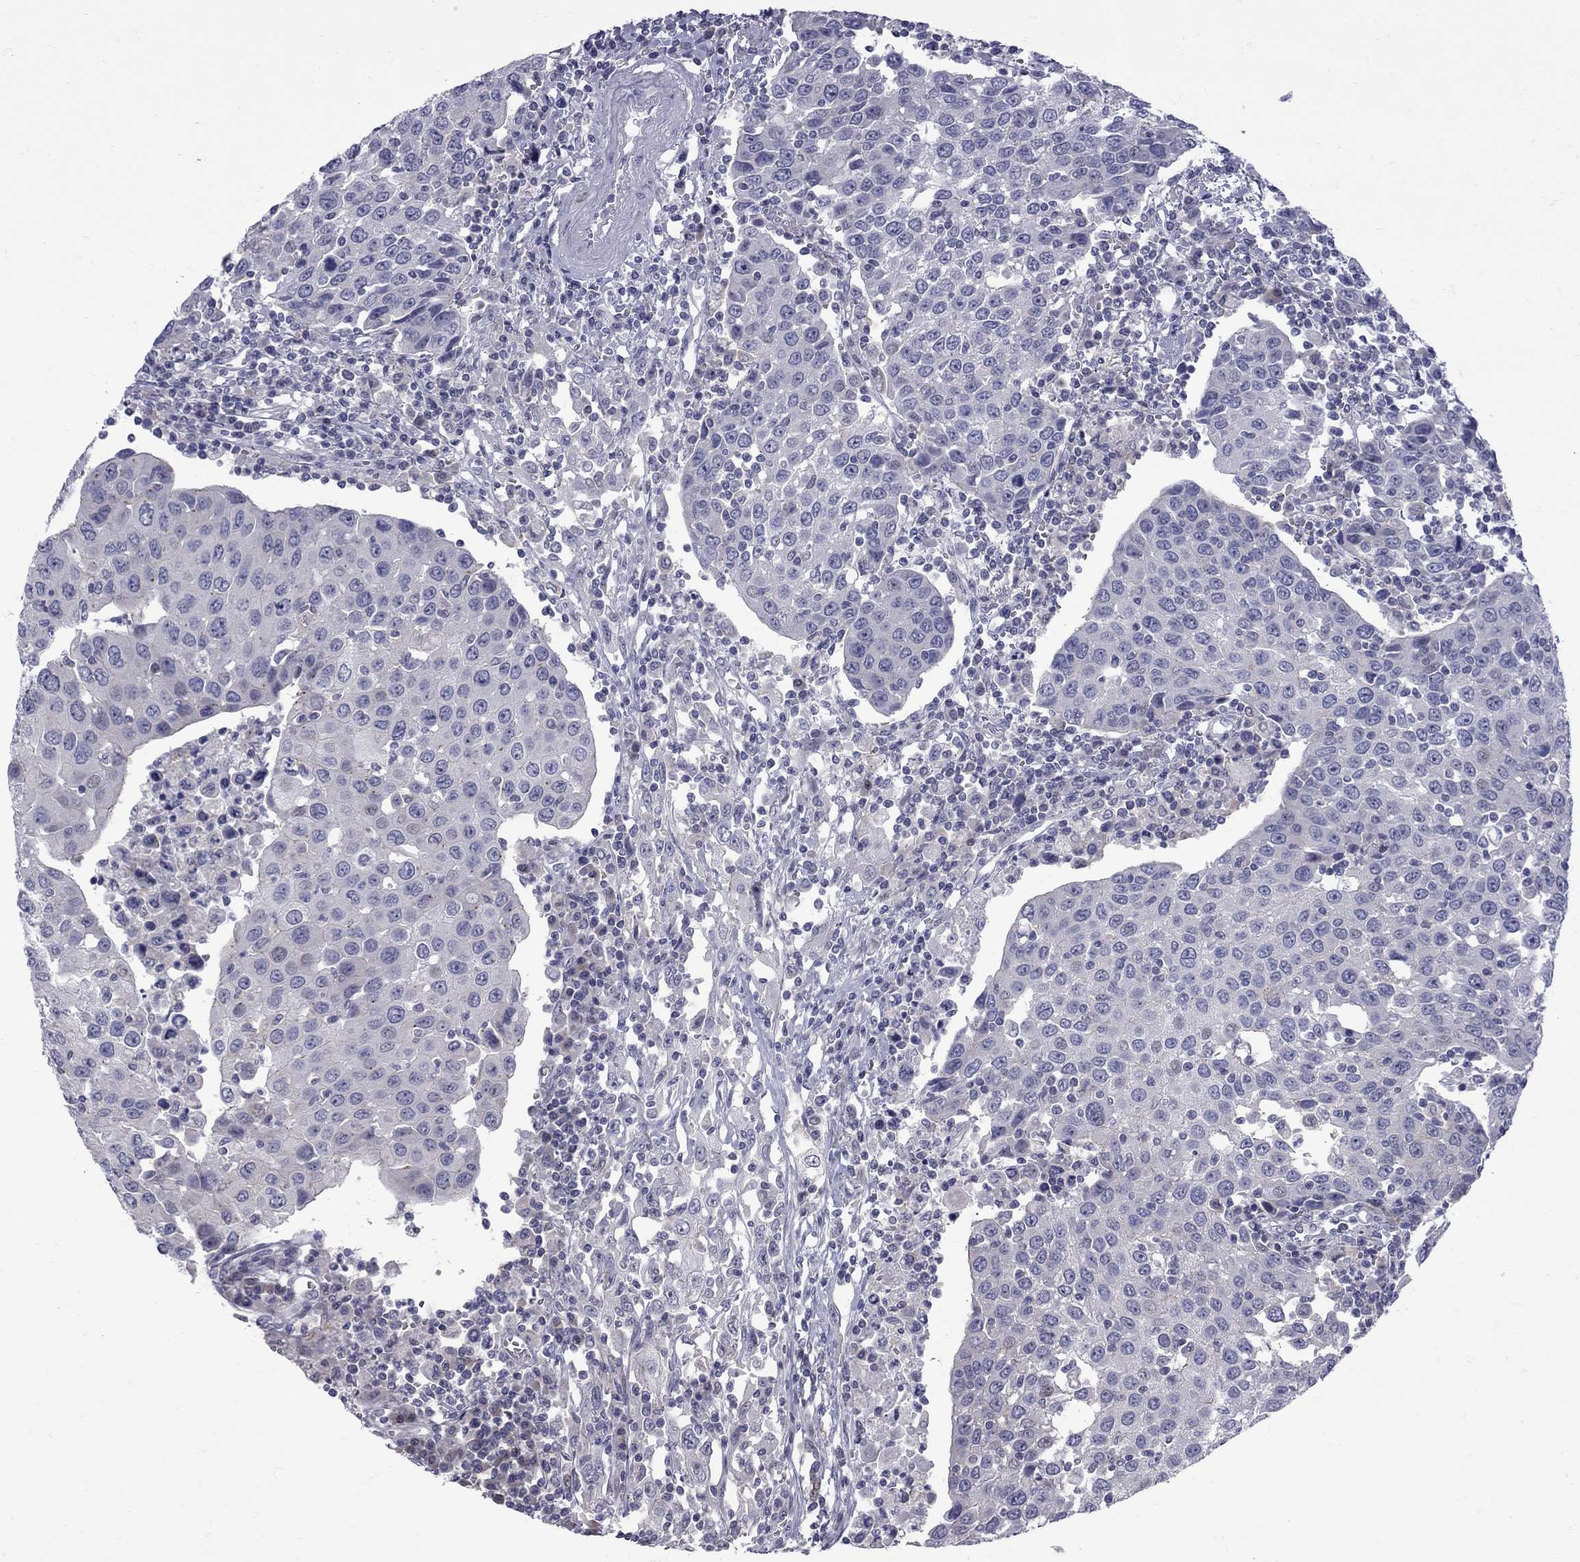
{"staining": {"intensity": "negative", "quantity": "none", "location": "none"}, "tissue": "urothelial cancer", "cell_type": "Tumor cells", "image_type": "cancer", "snomed": [{"axis": "morphology", "description": "Urothelial carcinoma, High grade"}, {"axis": "topography", "description": "Urinary bladder"}], "caption": "Urothelial cancer was stained to show a protein in brown. There is no significant positivity in tumor cells.", "gene": "NRARP", "patient": {"sex": "female", "age": 85}}